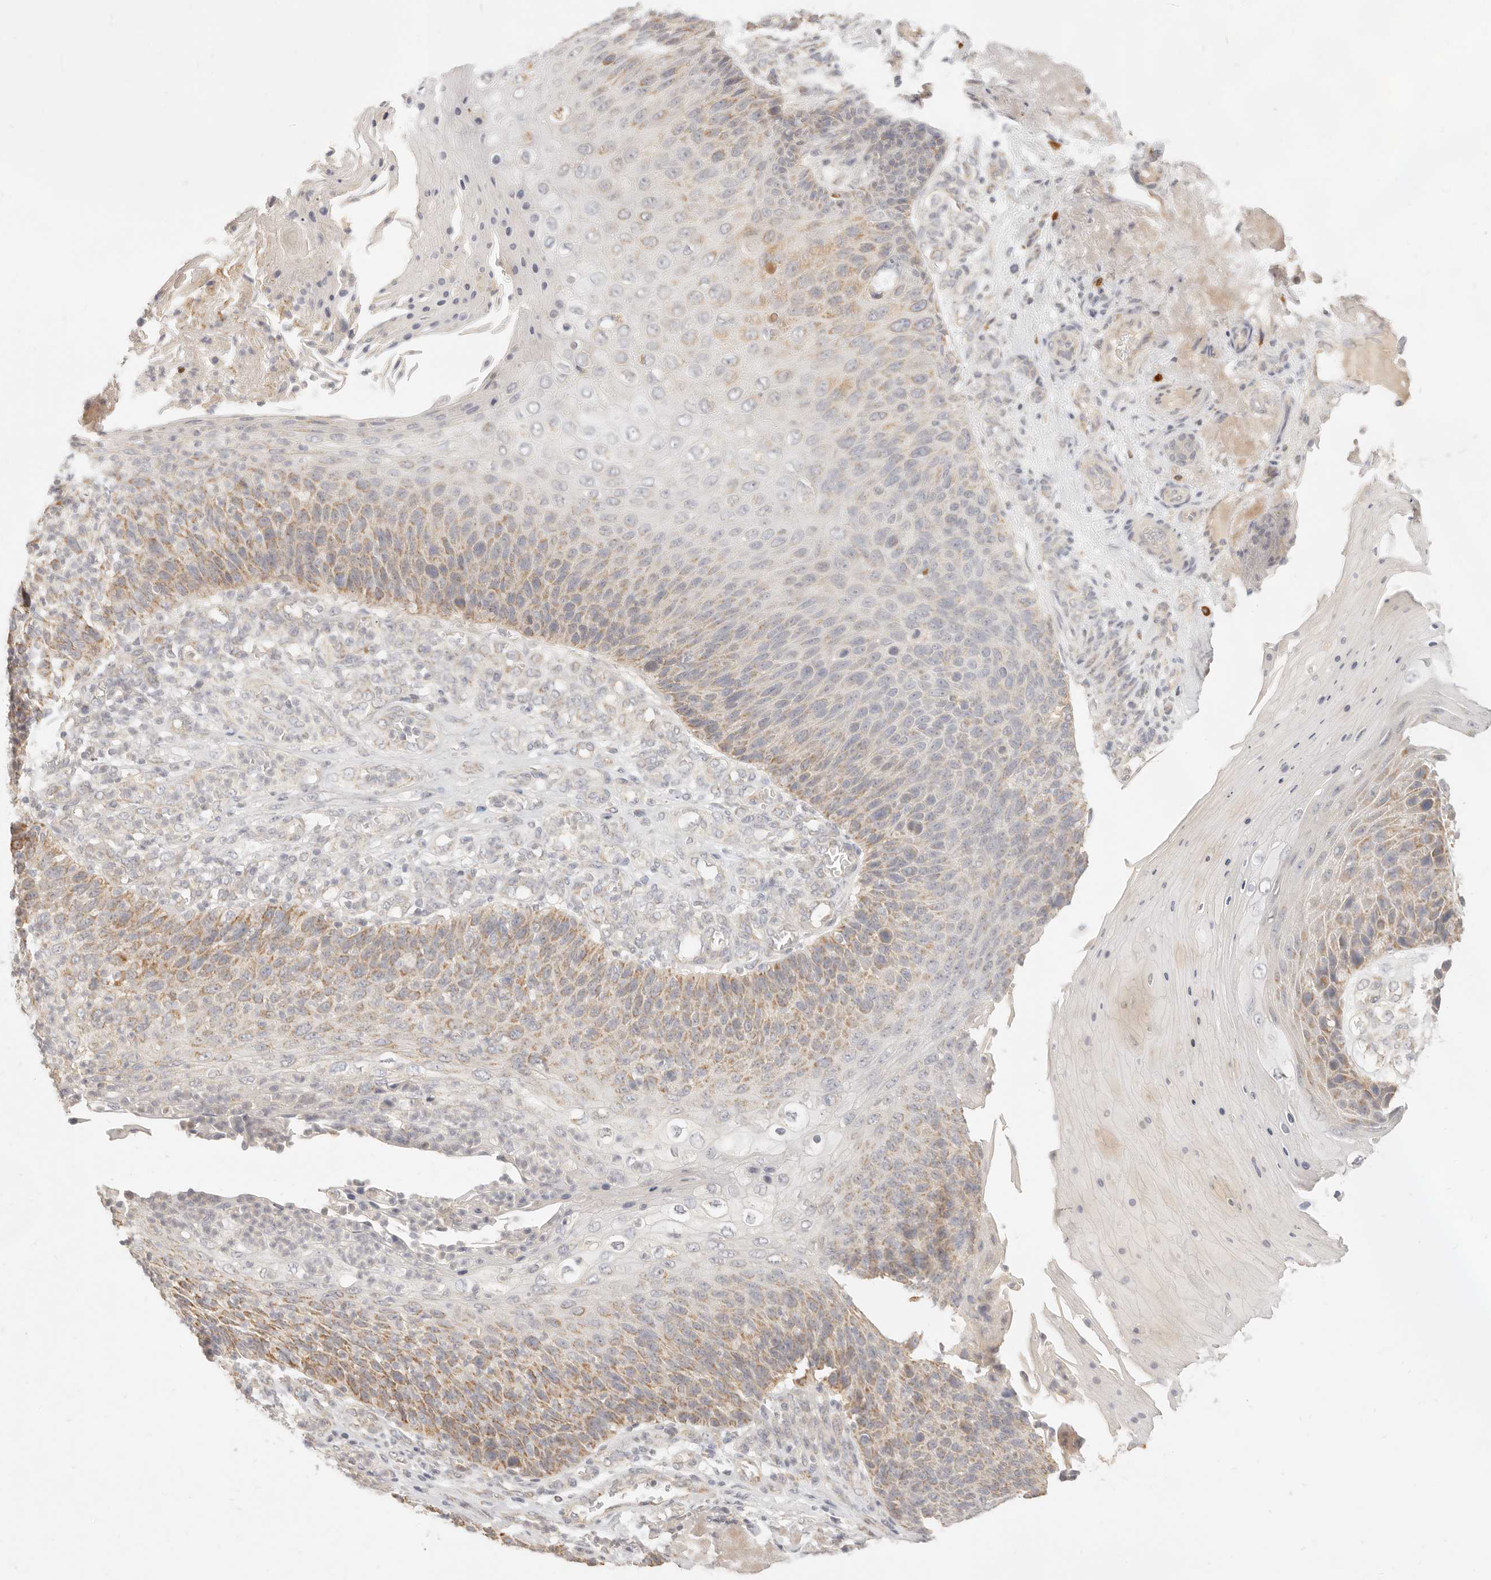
{"staining": {"intensity": "moderate", "quantity": "25%-75%", "location": "cytoplasmic/membranous"}, "tissue": "skin cancer", "cell_type": "Tumor cells", "image_type": "cancer", "snomed": [{"axis": "morphology", "description": "Squamous cell carcinoma, NOS"}, {"axis": "topography", "description": "Skin"}], "caption": "Immunohistochemical staining of skin cancer (squamous cell carcinoma) reveals medium levels of moderate cytoplasmic/membranous expression in approximately 25%-75% of tumor cells.", "gene": "CPLANE2", "patient": {"sex": "female", "age": 88}}